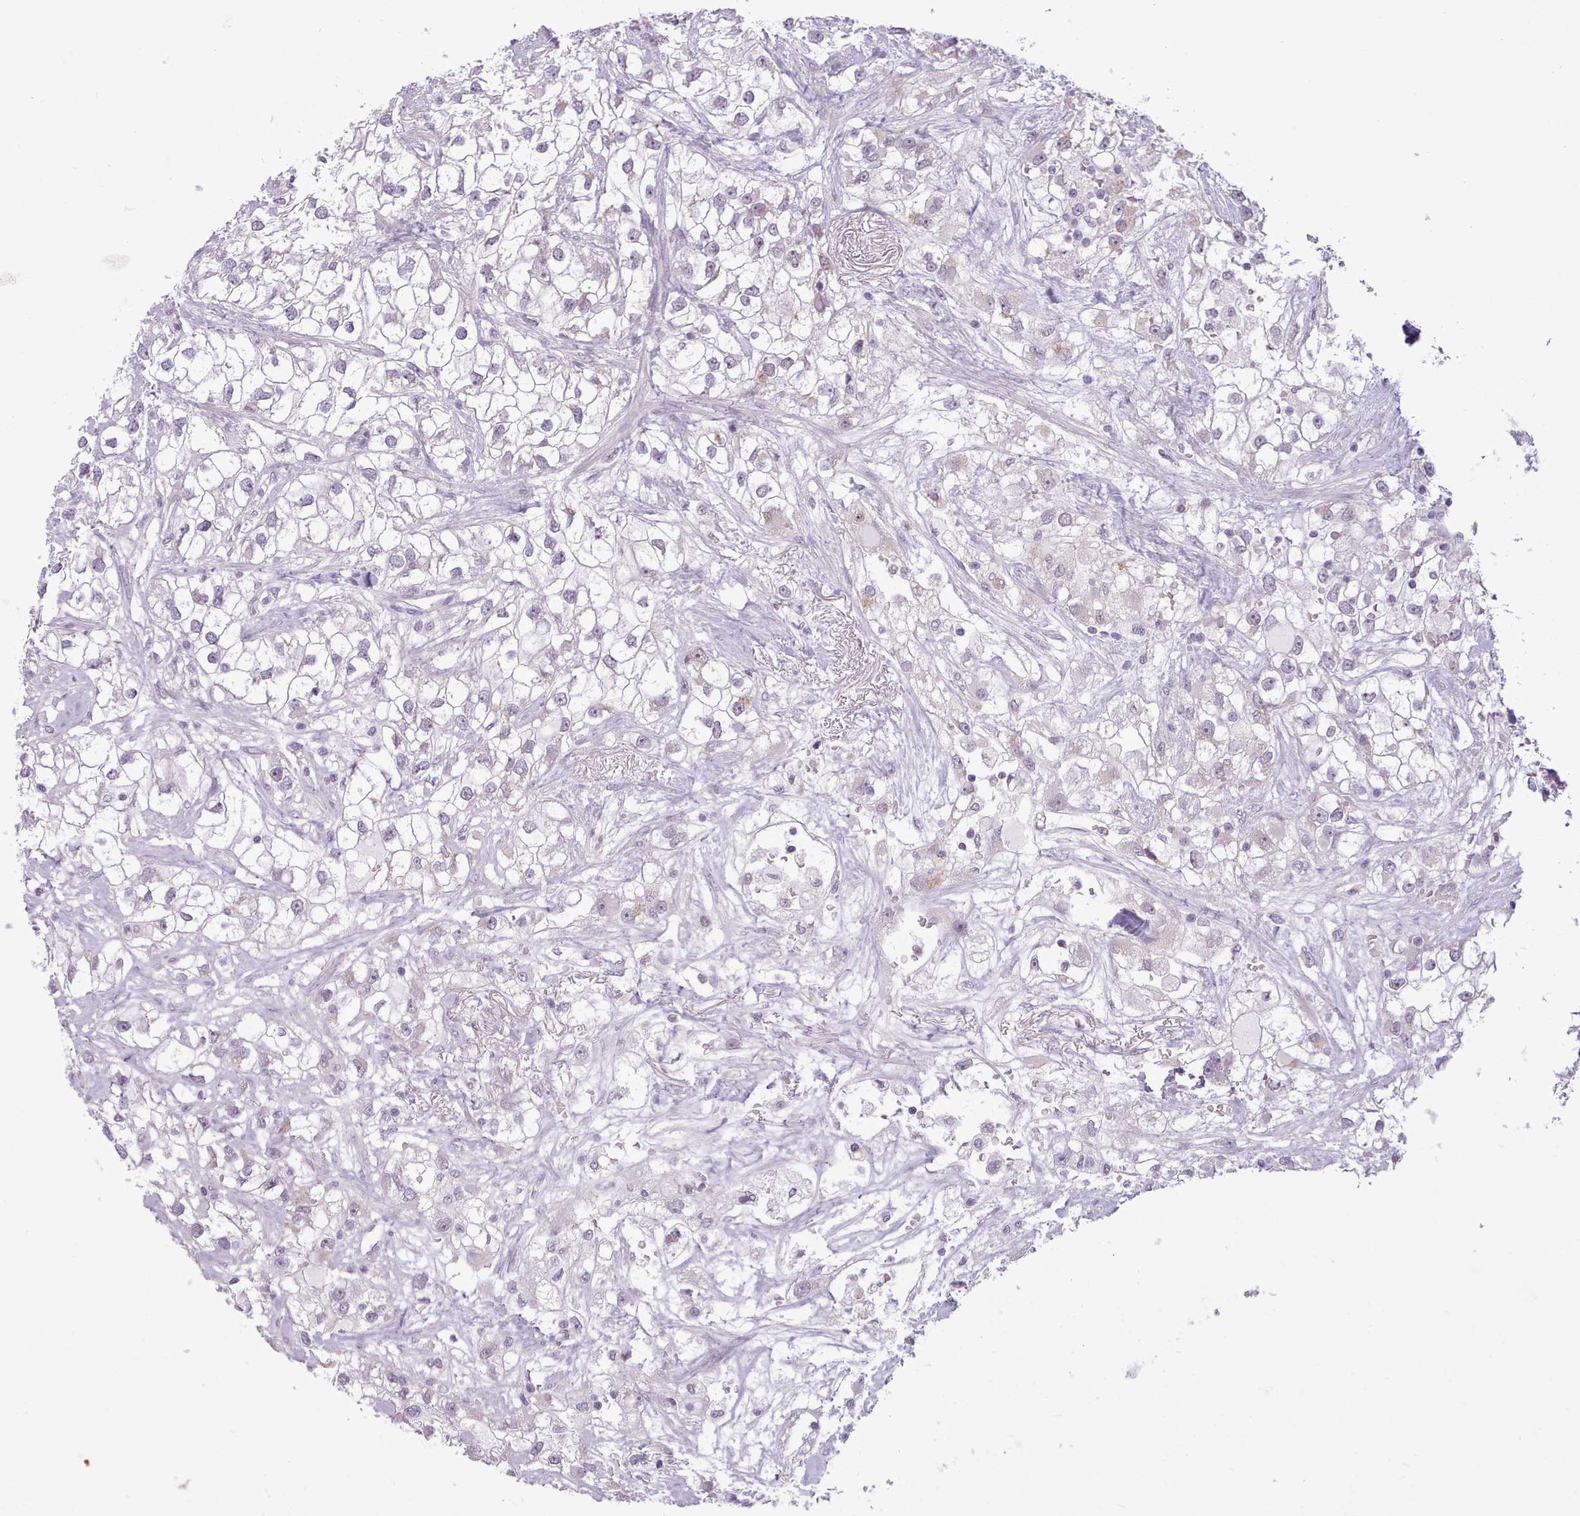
{"staining": {"intensity": "weak", "quantity": "<25%", "location": "cytoplasmic/membranous"}, "tissue": "renal cancer", "cell_type": "Tumor cells", "image_type": "cancer", "snomed": [{"axis": "morphology", "description": "Adenocarcinoma, NOS"}, {"axis": "topography", "description": "Kidney"}], "caption": "This is an immunohistochemistry (IHC) histopathology image of human renal adenocarcinoma. There is no expression in tumor cells.", "gene": "SLURP1", "patient": {"sex": "male", "age": 59}}